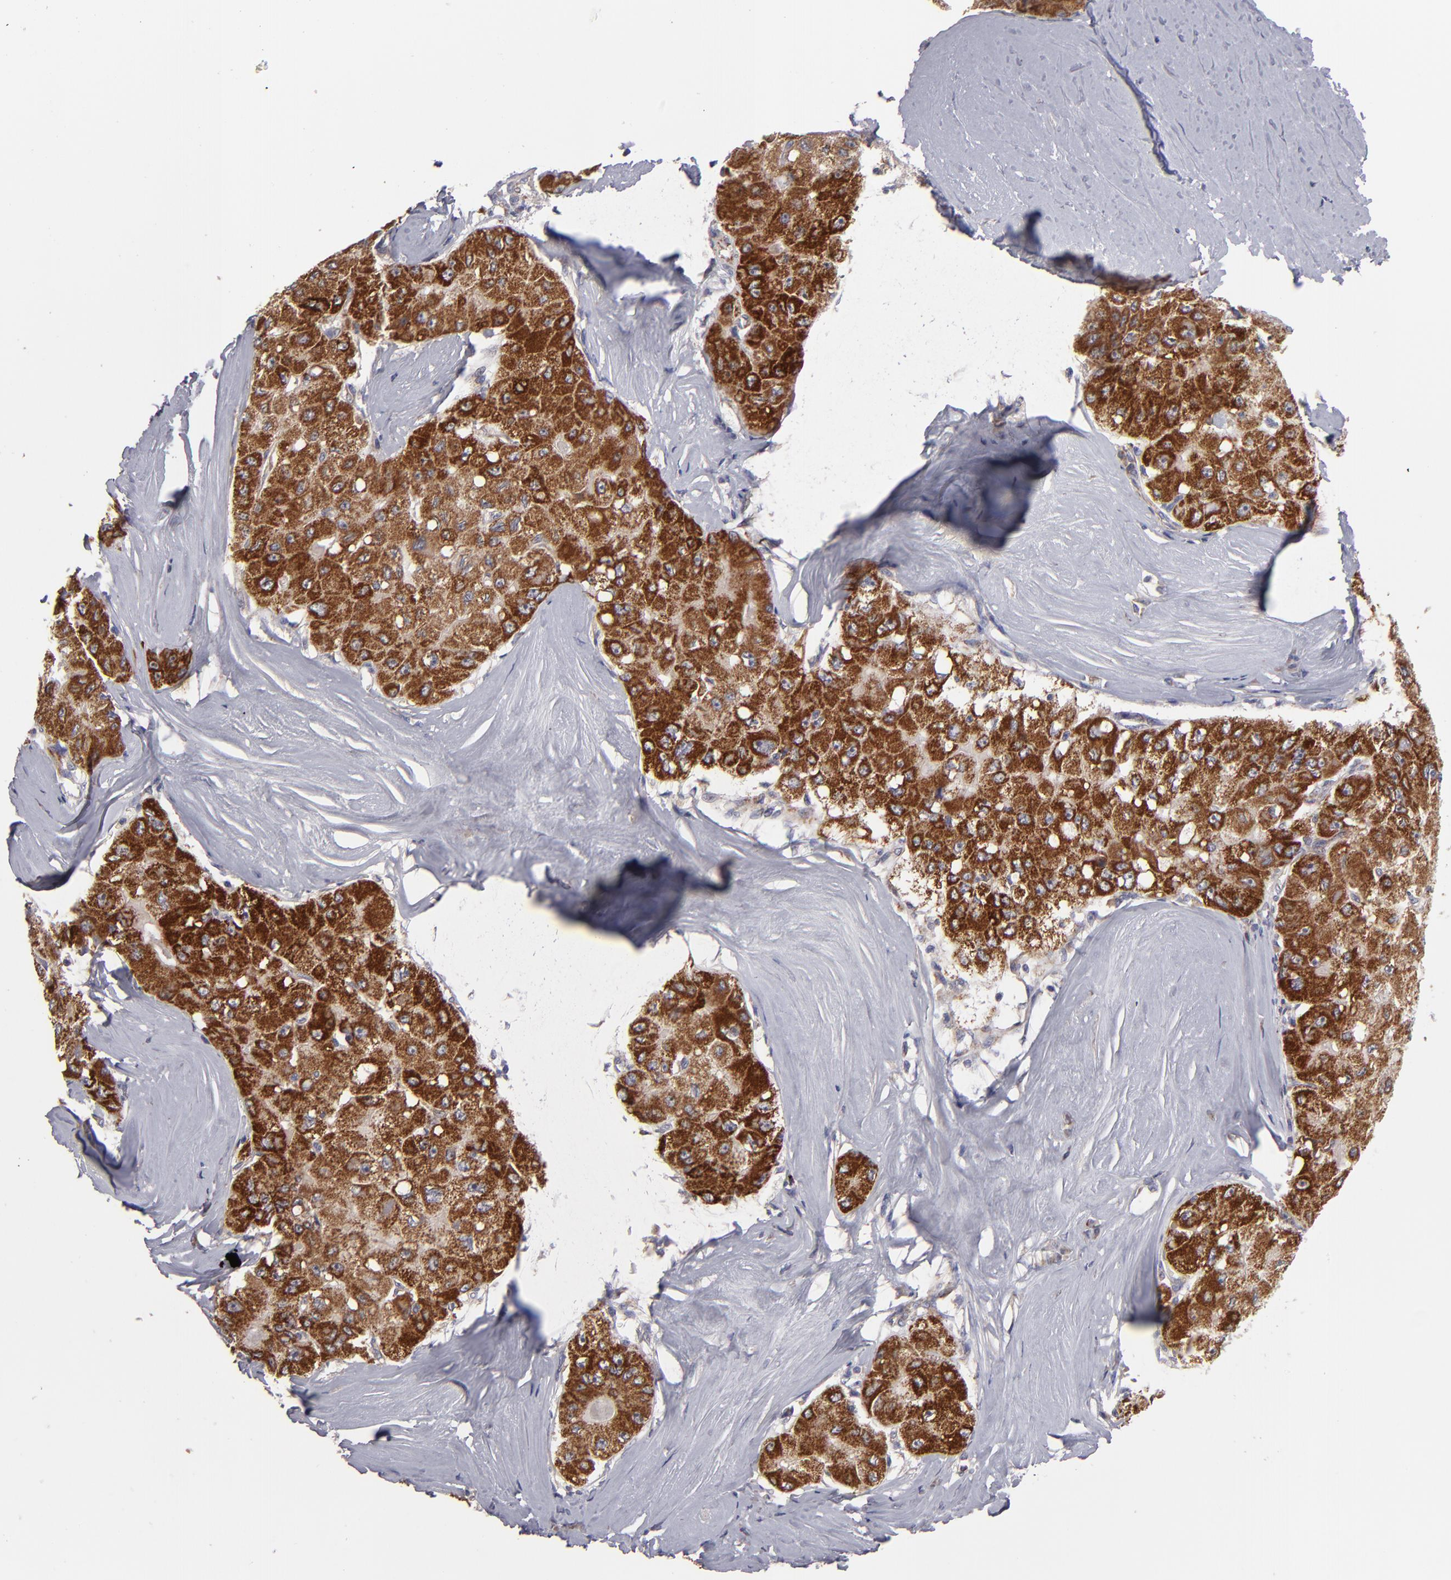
{"staining": {"intensity": "strong", "quantity": ">75%", "location": "cytoplasmic/membranous"}, "tissue": "liver cancer", "cell_type": "Tumor cells", "image_type": "cancer", "snomed": [{"axis": "morphology", "description": "Carcinoma, Hepatocellular, NOS"}, {"axis": "topography", "description": "Liver"}], "caption": "Liver hepatocellular carcinoma stained with DAB (3,3'-diaminobenzidine) immunohistochemistry (IHC) displays high levels of strong cytoplasmic/membranous positivity in about >75% of tumor cells.", "gene": "HCCS", "patient": {"sex": "male", "age": 80}}